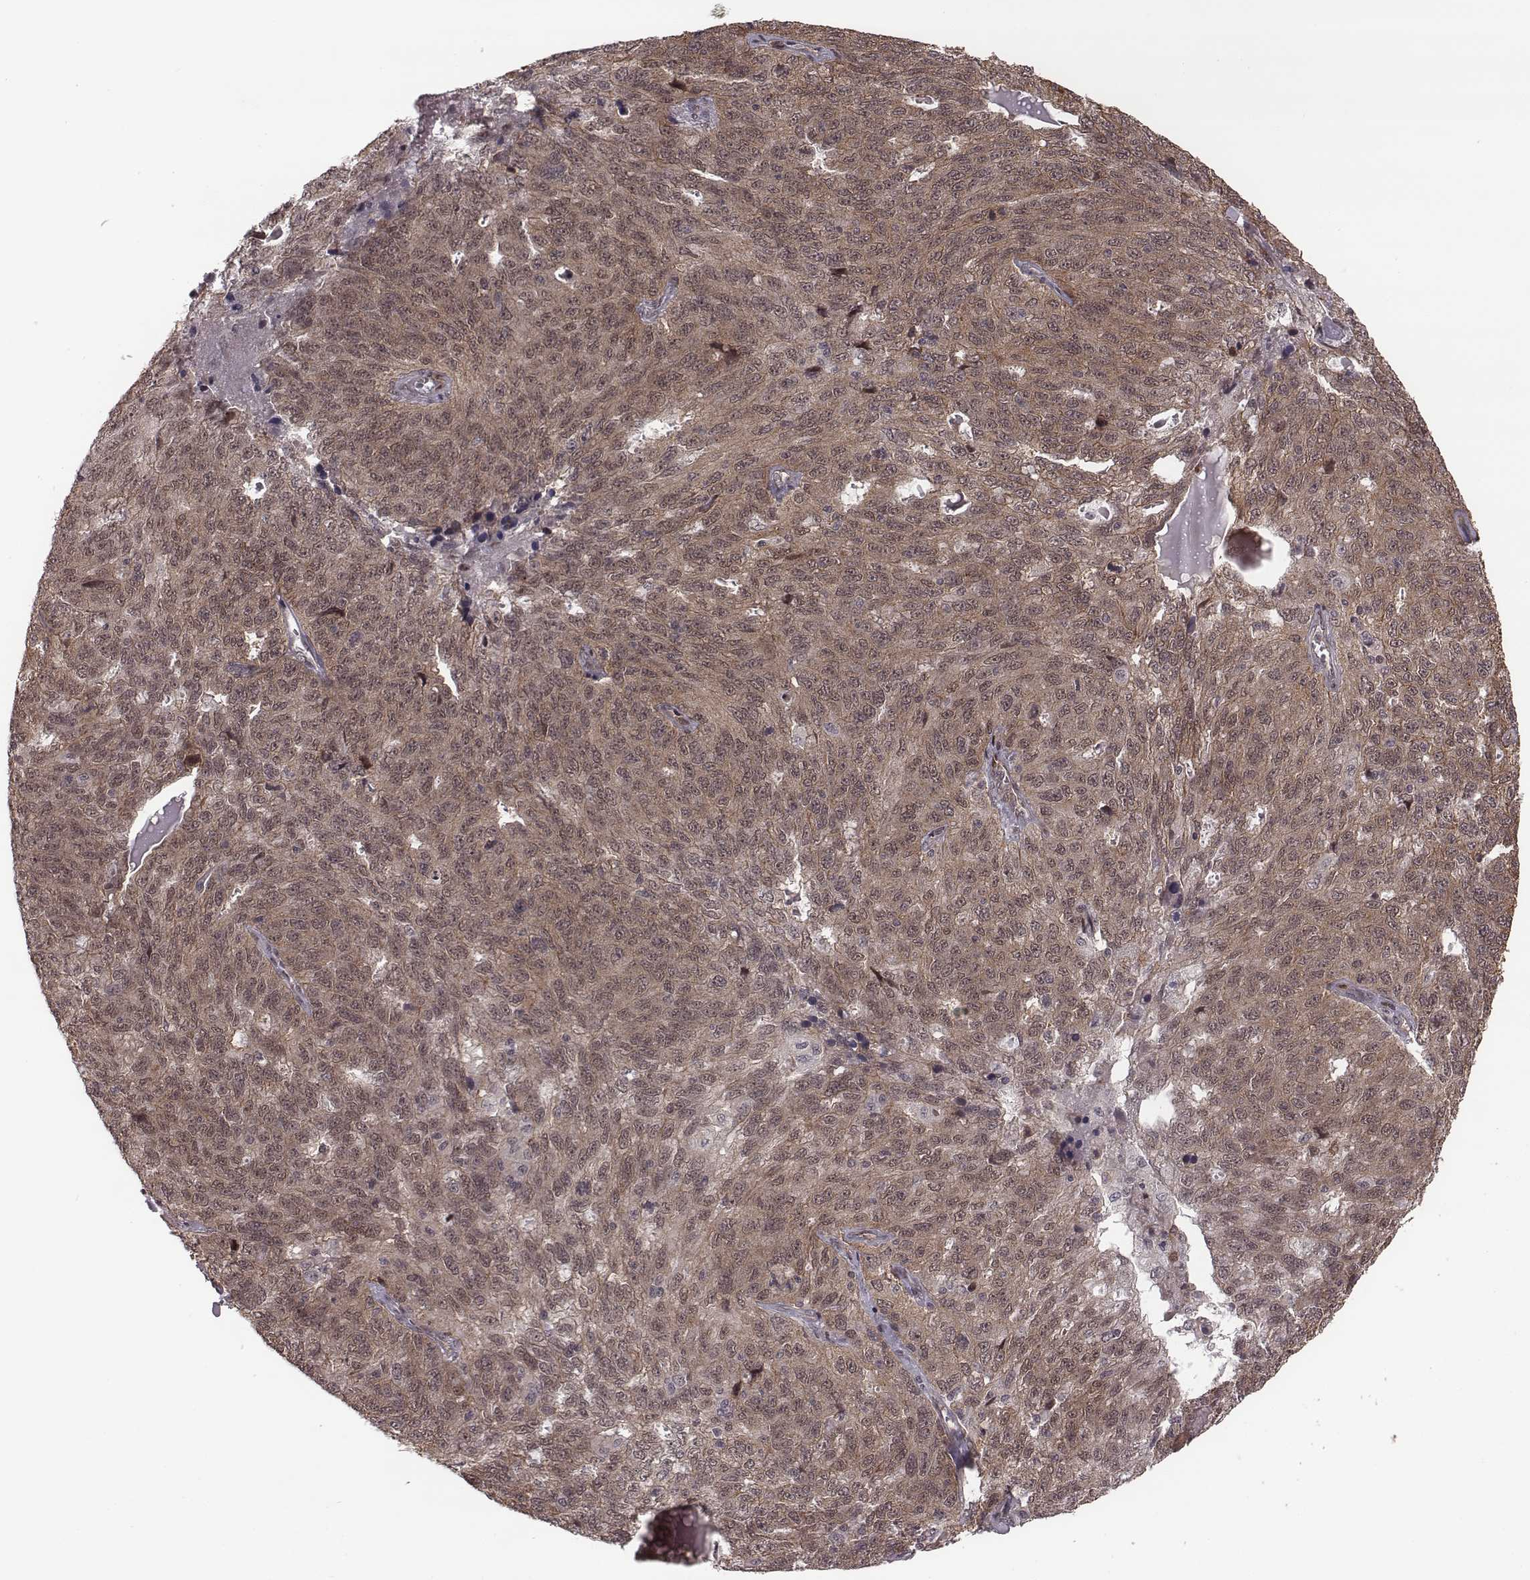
{"staining": {"intensity": "weak", "quantity": ">75%", "location": "cytoplasmic/membranous,nuclear"}, "tissue": "ovarian cancer", "cell_type": "Tumor cells", "image_type": "cancer", "snomed": [{"axis": "morphology", "description": "Cystadenocarcinoma, serous, NOS"}, {"axis": "topography", "description": "Ovary"}], "caption": "Ovarian cancer stained for a protein (brown) demonstrates weak cytoplasmic/membranous and nuclear positive expression in approximately >75% of tumor cells.", "gene": "RPL3", "patient": {"sex": "female", "age": 71}}